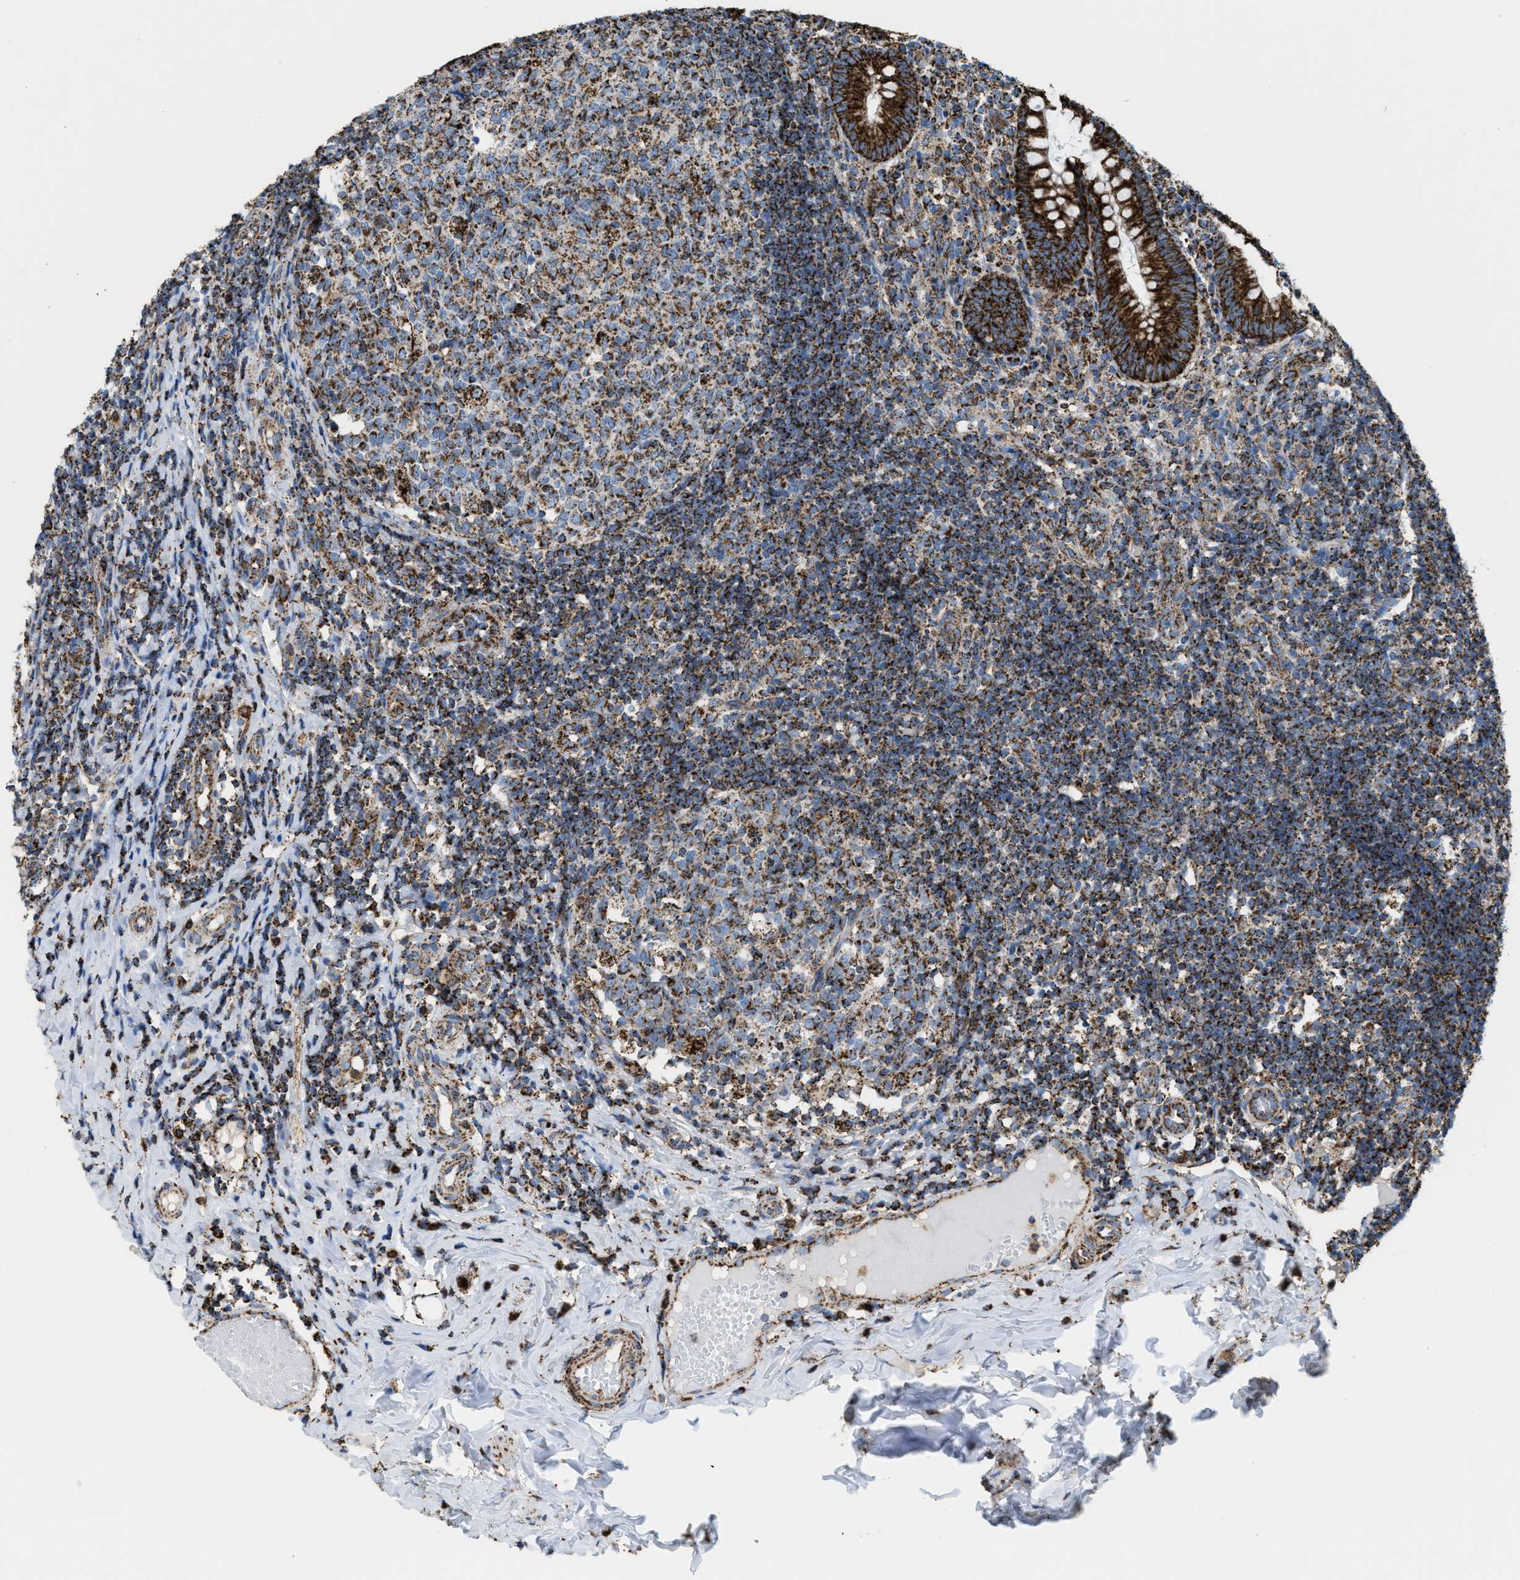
{"staining": {"intensity": "strong", "quantity": ">75%", "location": "cytoplasmic/membranous"}, "tissue": "appendix", "cell_type": "Glandular cells", "image_type": "normal", "snomed": [{"axis": "morphology", "description": "Normal tissue, NOS"}, {"axis": "topography", "description": "Appendix"}], "caption": "This image reveals immunohistochemistry (IHC) staining of benign human appendix, with high strong cytoplasmic/membranous positivity in about >75% of glandular cells.", "gene": "ECHS1", "patient": {"sex": "male", "age": 8}}